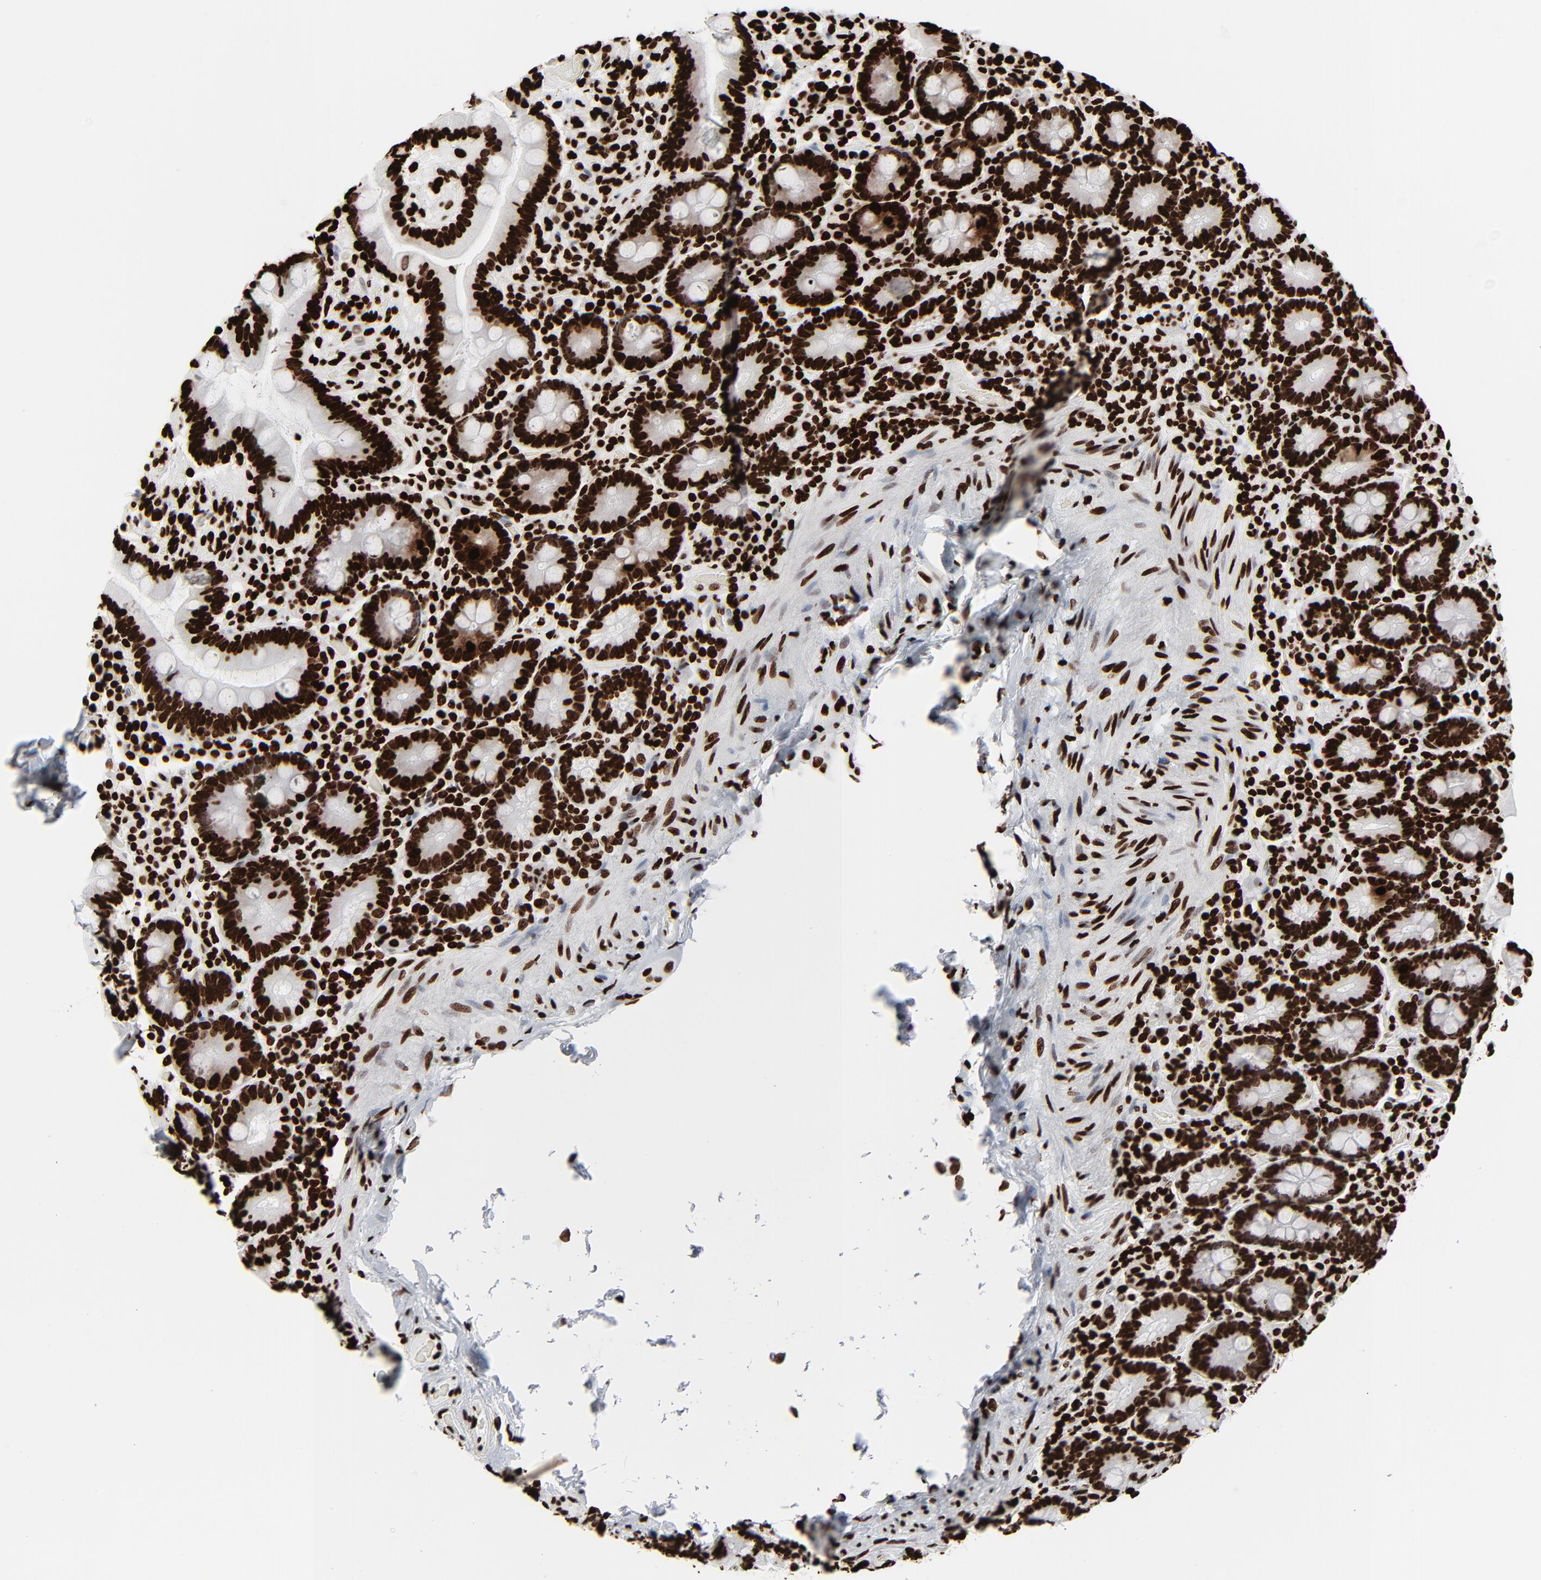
{"staining": {"intensity": "strong", "quantity": ">75%", "location": "nuclear"}, "tissue": "duodenum", "cell_type": "Glandular cells", "image_type": "normal", "snomed": [{"axis": "morphology", "description": "Normal tissue, NOS"}, {"axis": "topography", "description": "Duodenum"}], "caption": "Glandular cells display strong nuclear expression in about >75% of cells in normal duodenum.", "gene": "H3", "patient": {"sex": "male", "age": 66}}